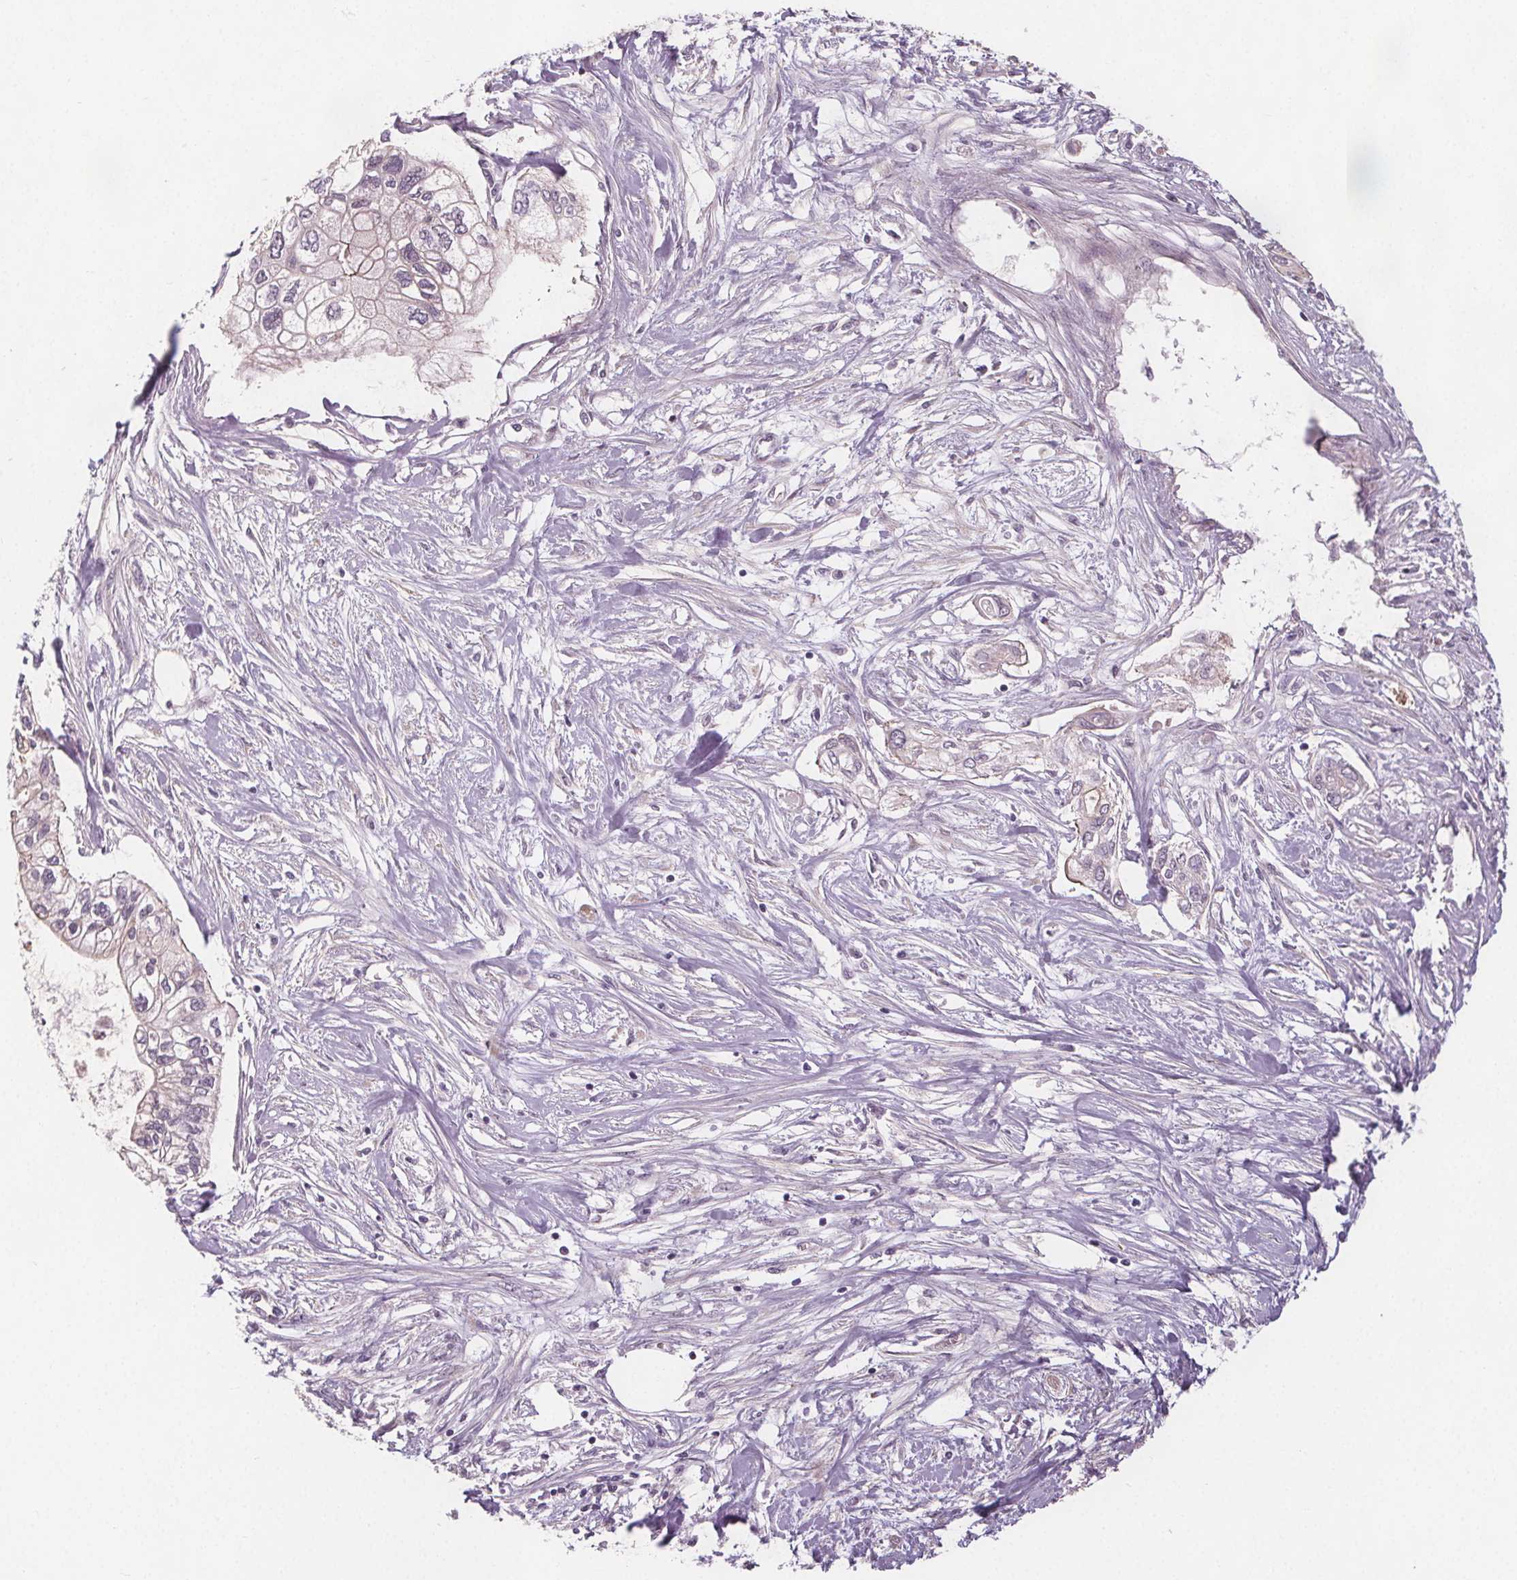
{"staining": {"intensity": "weak", "quantity": "<25%", "location": "cytoplasmic/membranous"}, "tissue": "pancreatic cancer", "cell_type": "Tumor cells", "image_type": "cancer", "snomed": [{"axis": "morphology", "description": "Adenocarcinoma, NOS"}, {"axis": "topography", "description": "Pancreas"}], "caption": "Immunohistochemistry of pancreatic cancer (adenocarcinoma) reveals no staining in tumor cells.", "gene": "VNN1", "patient": {"sex": "female", "age": 77}}